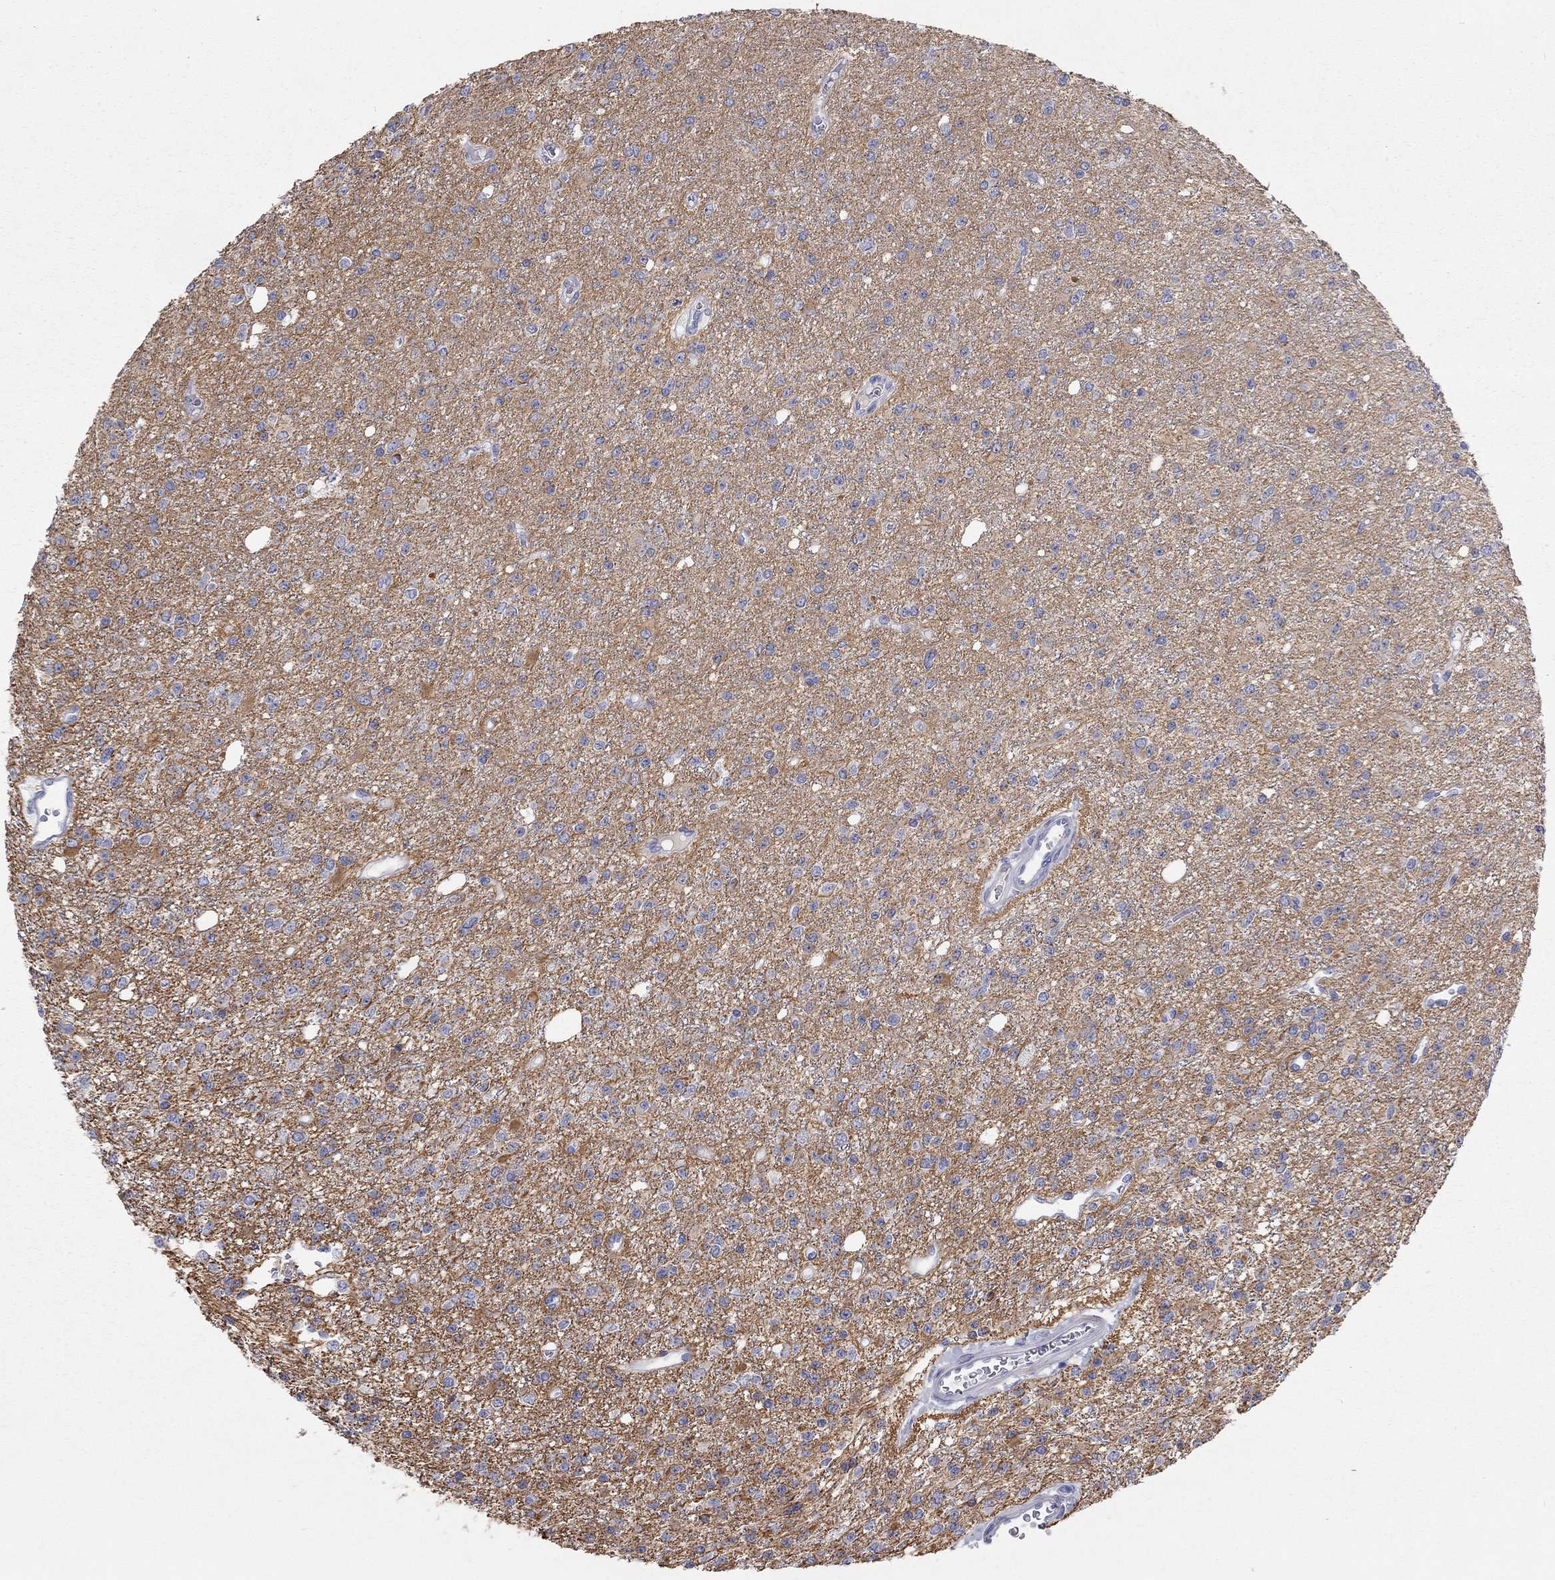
{"staining": {"intensity": "negative", "quantity": "none", "location": "none"}, "tissue": "glioma", "cell_type": "Tumor cells", "image_type": "cancer", "snomed": [{"axis": "morphology", "description": "Glioma, malignant, Low grade"}, {"axis": "topography", "description": "Brain"}], "caption": "An immunohistochemistry image of glioma is shown. There is no staining in tumor cells of glioma.", "gene": "PCDHGC5", "patient": {"sex": "female", "age": 45}}